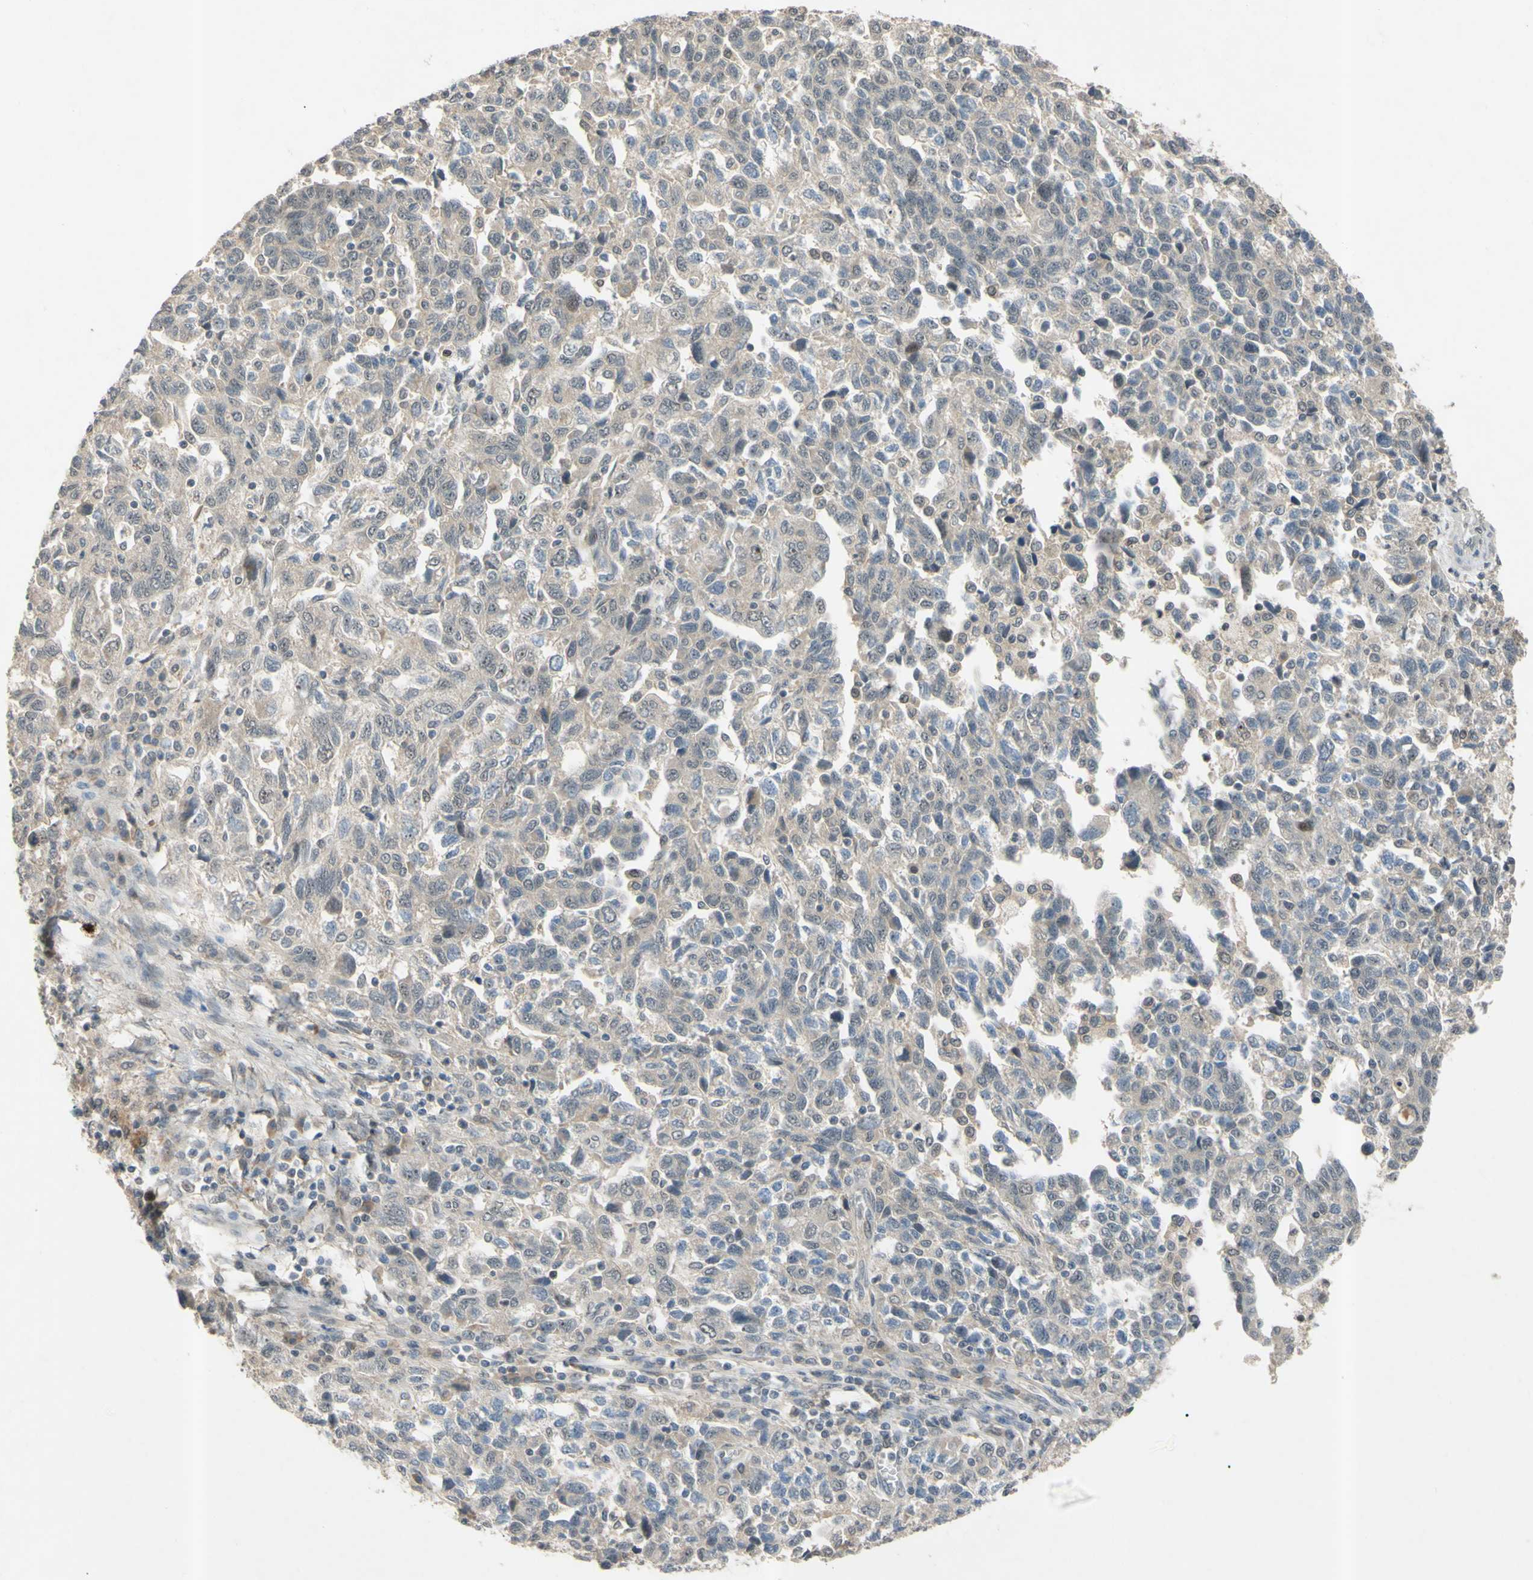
{"staining": {"intensity": "weak", "quantity": ">75%", "location": "cytoplasmic/membranous"}, "tissue": "ovarian cancer", "cell_type": "Tumor cells", "image_type": "cancer", "snomed": [{"axis": "morphology", "description": "Carcinoma, NOS"}, {"axis": "morphology", "description": "Cystadenocarcinoma, serous, NOS"}, {"axis": "topography", "description": "Ovary"}], "caption": "Carcinoma (ovarian) stained for a protein demonstrates weak cytoplasmic/membranous positivity in tumor cells.", "gene": "ALK", "patient": {"sex": "female", "age": 69}}